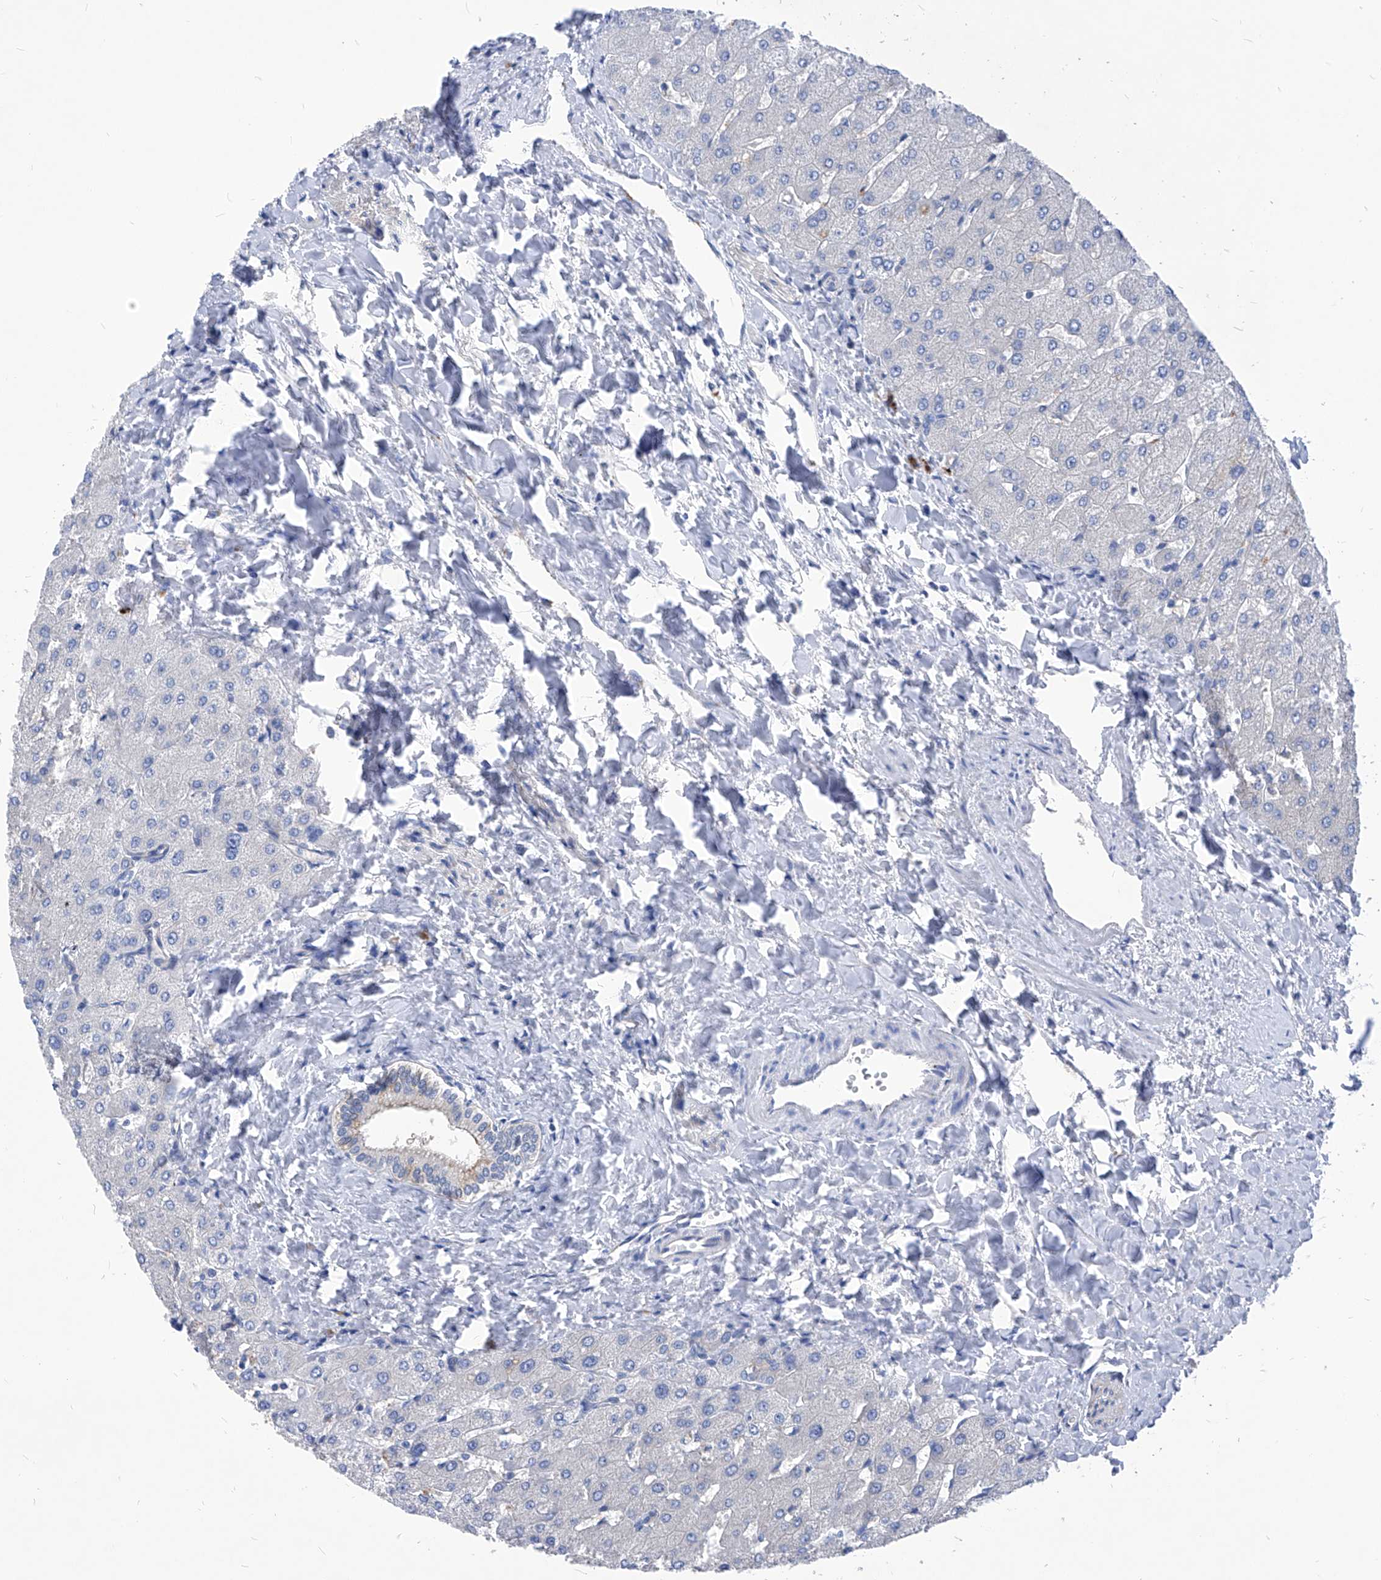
{"staining": {"intensity": "negative", "quantity": "none", "location": "none"}, "tissue": "liver", "cell_type": "Cholangiocytes", "image_type": "normal", "snomed": [{"axis": "morphology", "description": "Normal tissue, NOS"}, {"axis": "topography", "description": "Liver"}], "caption": "A high-resolution image shows immunohistochemistry staining of normal liver, which exhibits no significant positivity in cholangiocytes. (DAB (3,3'-diaminobenzidine) immunohistochemistry with hematoxylin counter stain).", "gene": "XPNPEP1", "patient": {"sex": "male", "age": 55}}